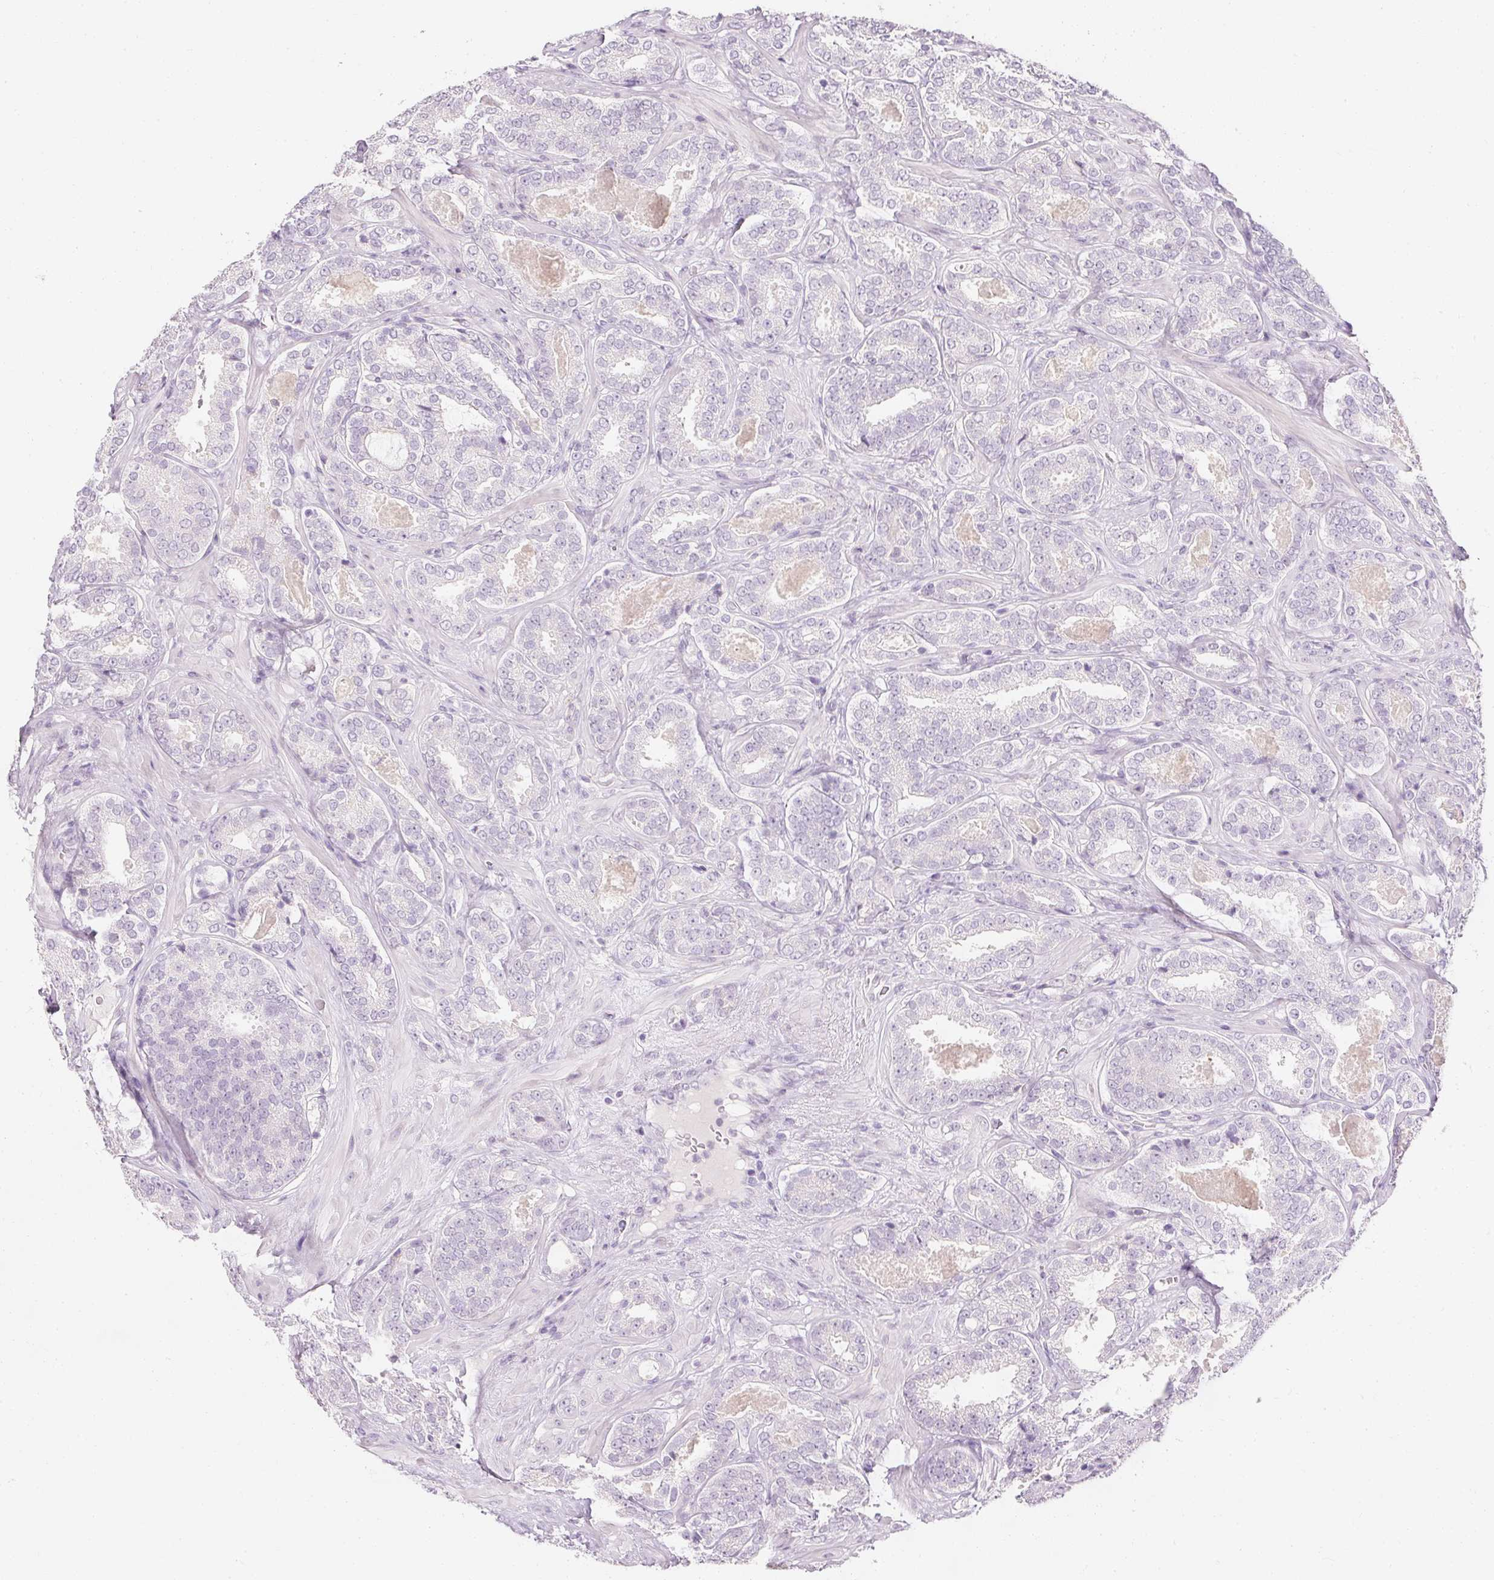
{"staining": {"intensity": "negative", "quantity": "none", "location": "none"}, "tissue": "prostate cancer", "cell_type": "Tumor cells", "image_type": "cancer", "snomed": [{"axis": "morphology", "description": "Adenocarcinoma, High grade"}, {"axis": "topography", "description": "Prostate"}], "caption": "Immunohistochemical staining of prostate adenocarcinoma (high-grade) demonstrates no significant staining in tumor cells. Nuclei are stained in blue.", "gene": "ELAVL3", "patient": {"sex": "male", "age": 65}}